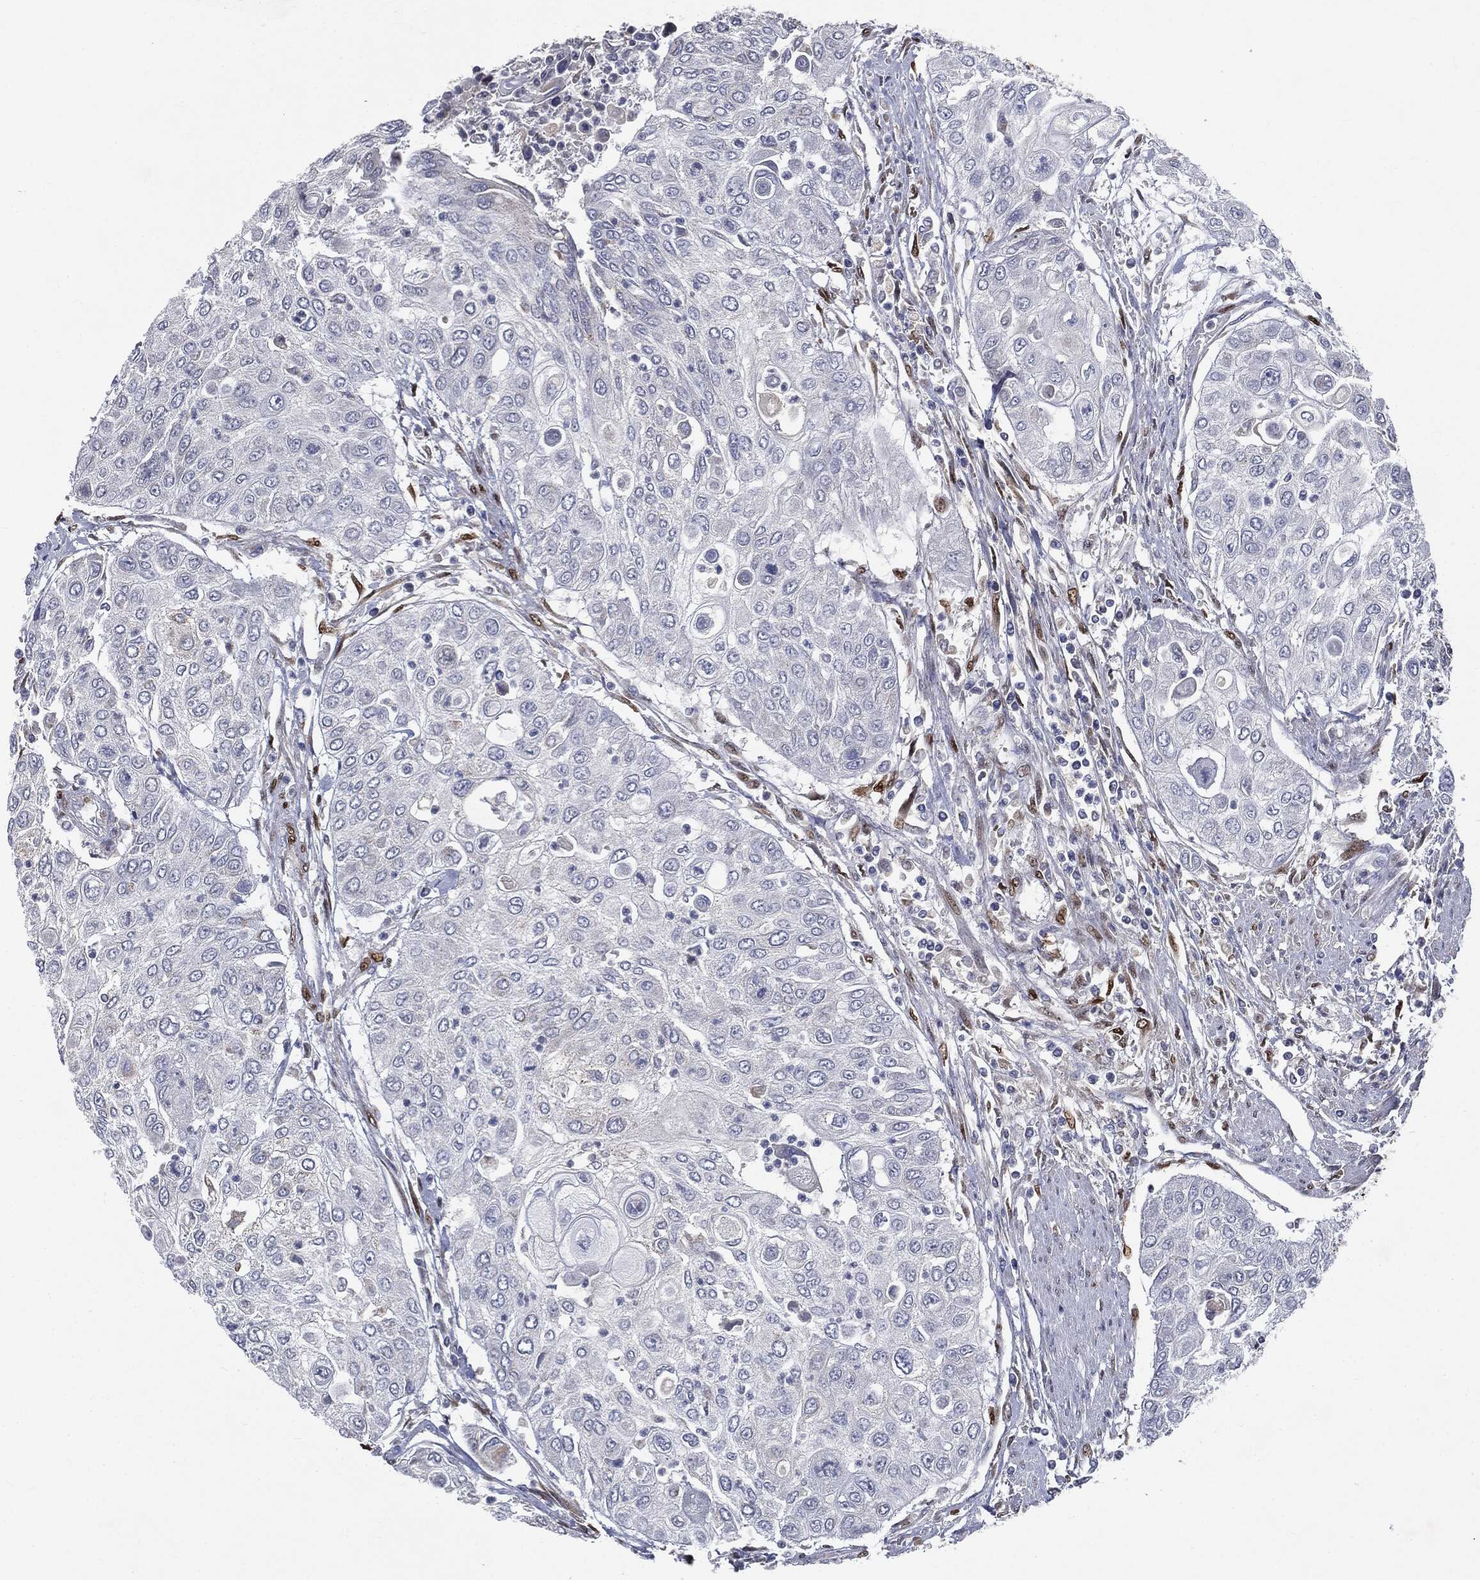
{"staining": {"intensity": "negative", "quantity": "none", "location": "none"}, "tissue": "urothelial cancer", "cell_type": "Tumor cells", "image_type": "cancer", "snomed": [{"axis": "morphology", "description": "Urothelial carcinoma, High grade"}, {"axis": "topography", "description": "Urinary bladder"}], "caption": "This micrograph is of urothelial carcinoma (high-grade) stained with immunohistochemistry (IHC) to label a protein in brown with the nuclei are counter-stained blue. There is no positivity in tumor cells.", "gene": "CASD1", "patient": {"sex": "female", "age": 79}}